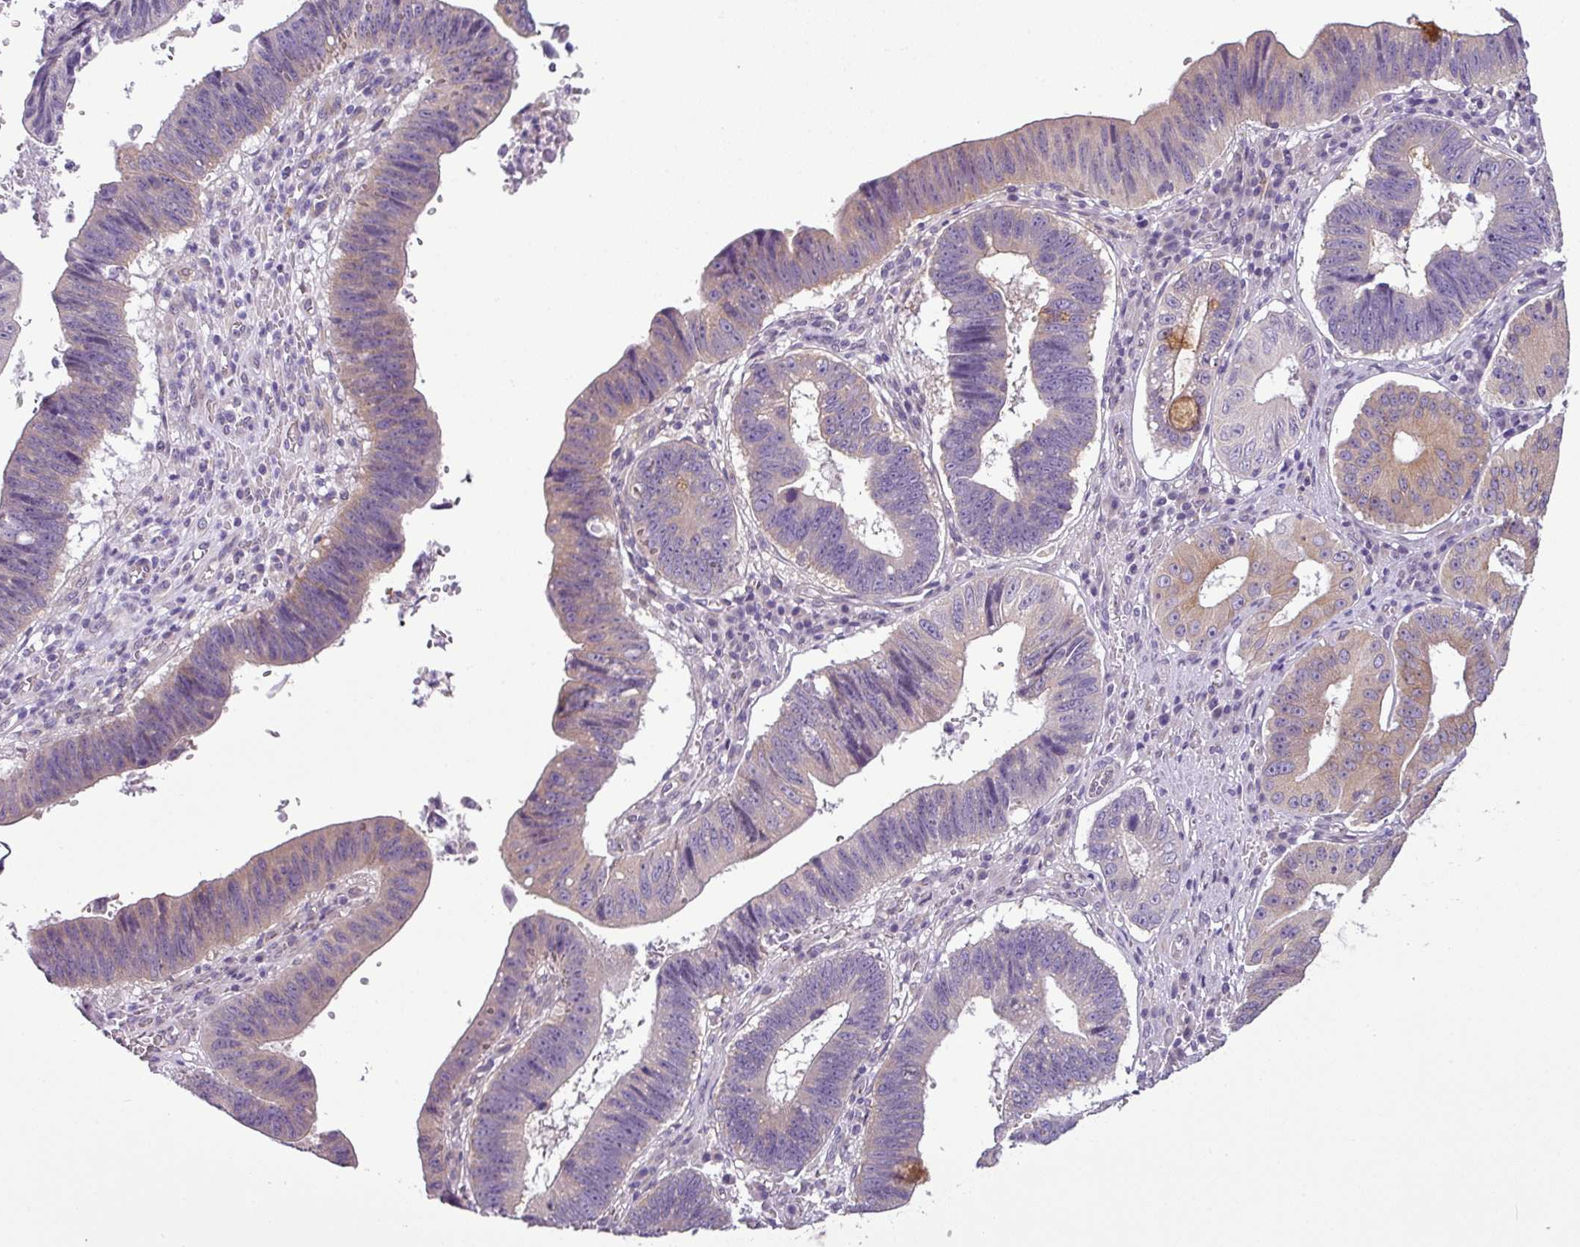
{"staining": {"intensity": "moderate", "quantity": "25%-75%", "location": "cytoplasmic/membranous"}, "tissue": "stomach cancer", "cell_type": "Tumor cells", "image_type": "cancer", "snomed": [{"axis": "morphology", "description": "Adenocarcinoma, NOS"}, {"axis": "topography", "description": "Stomach"}], "caption": "A medium amount of moderate cytoplasmic/membranous positivity is present in about 25%-75% of tumor cells in stomach adenocarcinoma tissue.", "gene": "TOR1AIP2", "patient": {"sex": "male", "age": 59}}